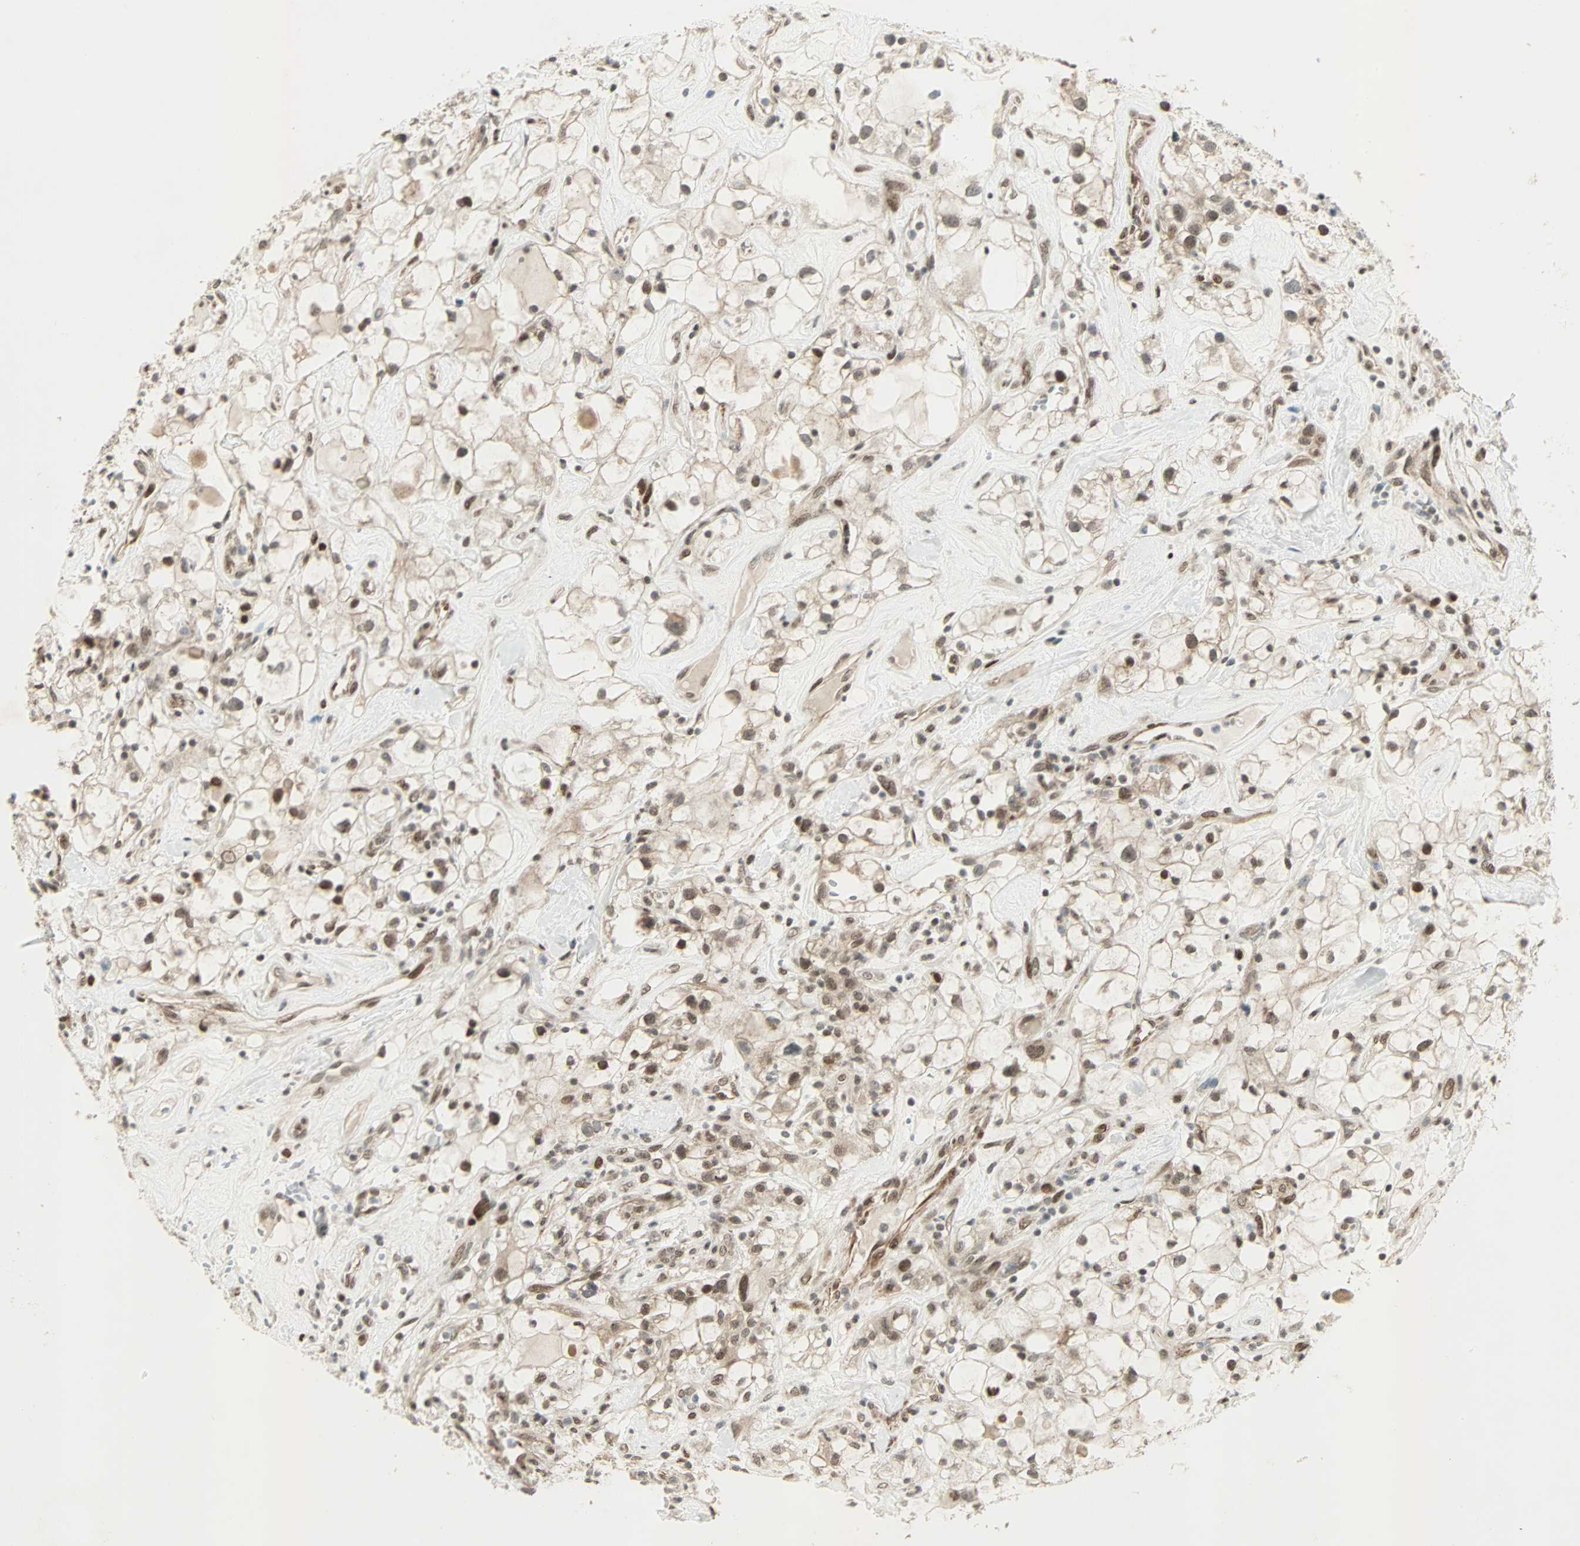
{"staining": {"intensity": "weak", "quantity": ">75%", "location": "cytoplasmic/membranous,nuclear"}, "tissue": "renal cancer", "cell_type": "Tumor cells", "image_type": "cancer", "snomed": [{"axis": "morphology", "description": "Adenocarcinoma, NOS"}, {"axis": "topography", "description": "Kidney"}], "caption": "Tumor cells display low levels of weak cytoplasmic/membranous and nuclear expression in about >75% of cells in renal cancer.", "gene": "CBX4", "patient": {"sex": "female", "age": 60}}